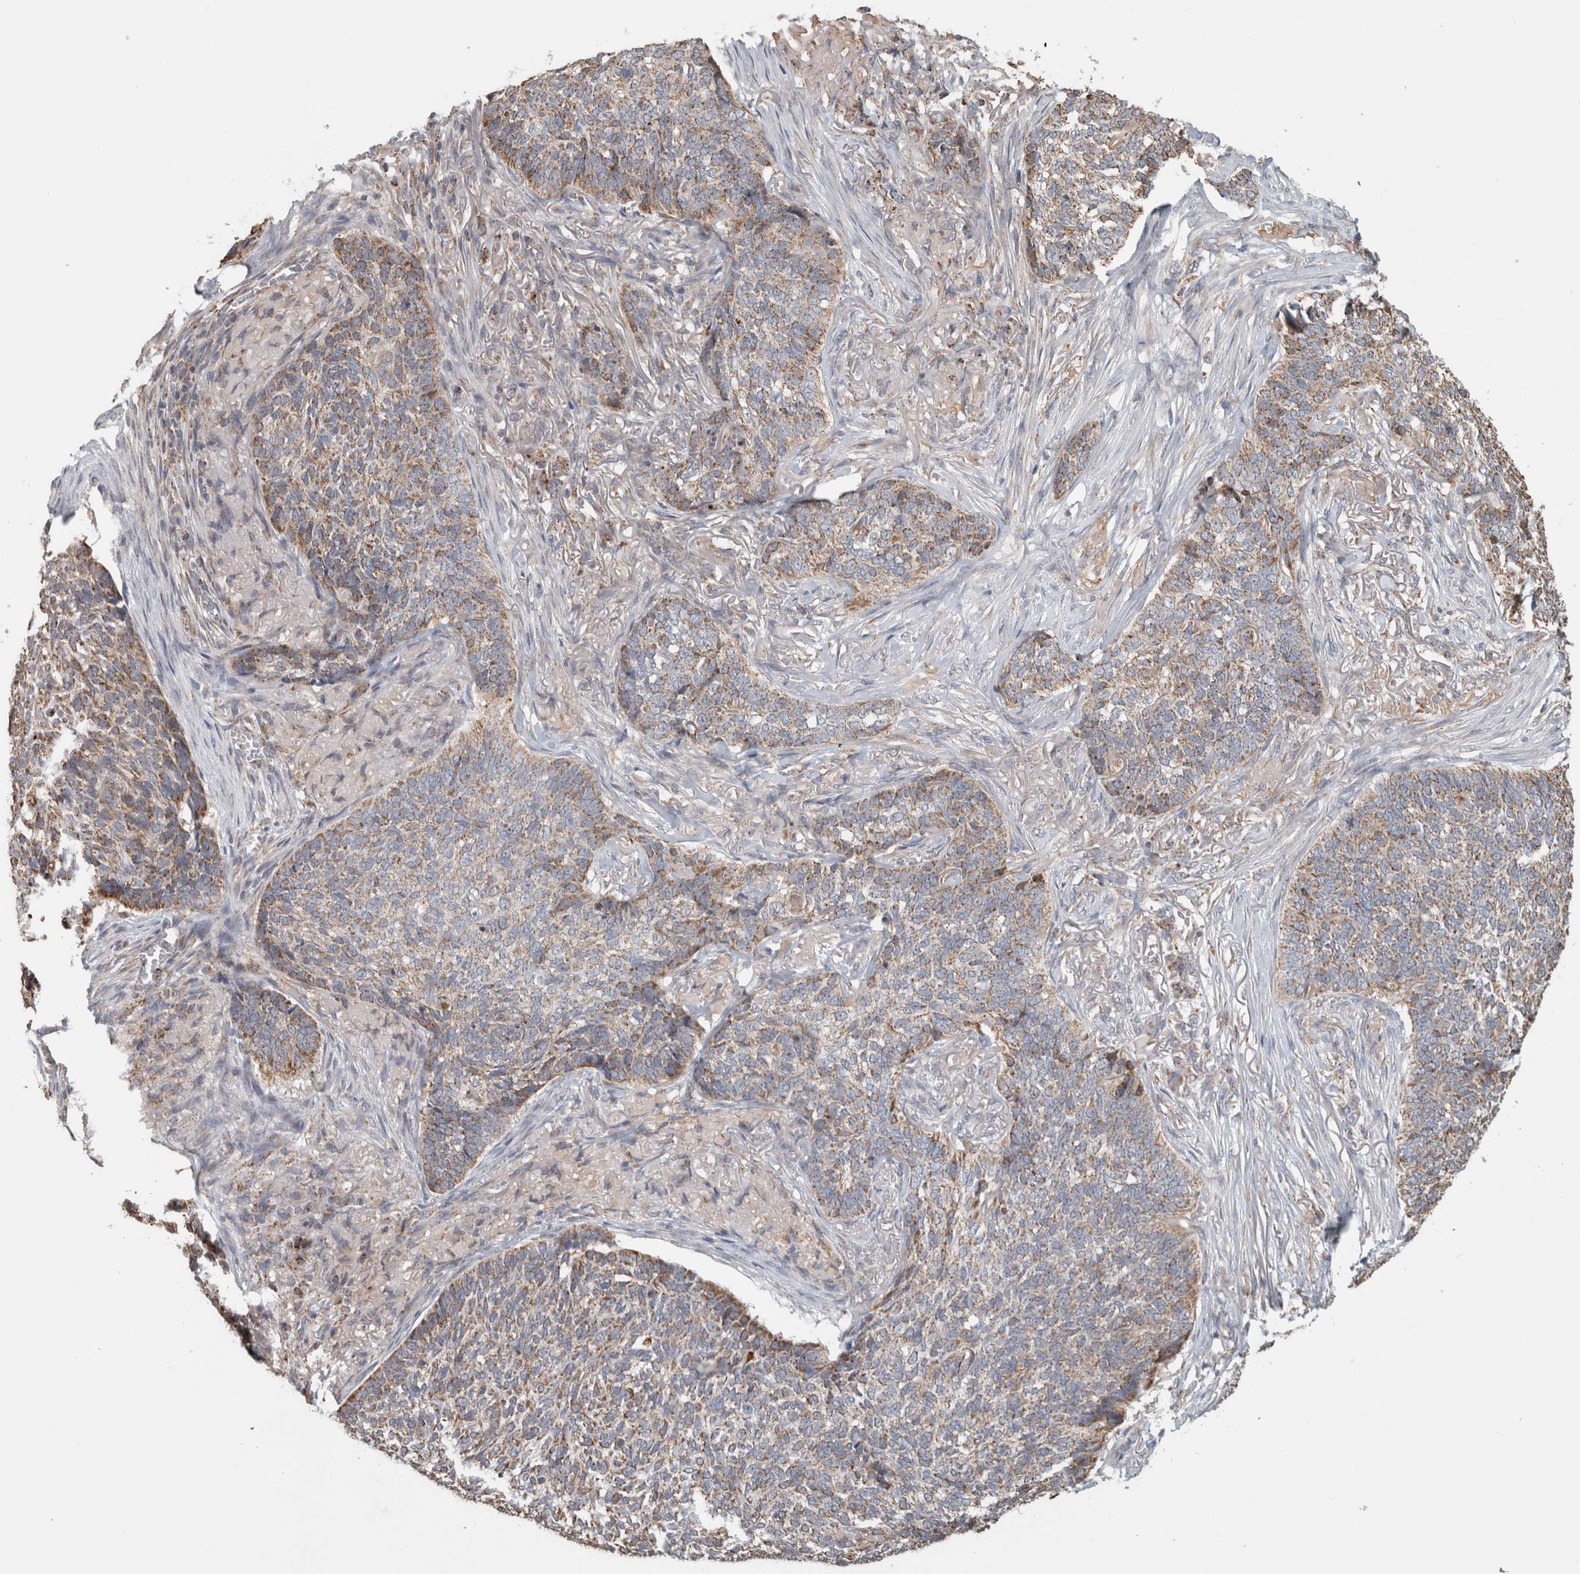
{"staining": {"intensity": "moderate", "quantity": "25%-75%", "location": "cytoplasmic/membranous"}, "tissue": "skin cancer", "cell_type": "Tumor cells", "image_type": "cancer", "snomed": [{"axis": "morphology", "description": "Basal cell carcinoma"}, {"axis": "topography", "description": "Skin"}], "caption": "Immunohistochemistry (IHC) of skin cancer demonstrates medium levels of moderate cytoplasmic/membranous positivity in approximately 25%-75% of tumor cells.", "gene": "ST8SIA1", "patient": {"sex": "male", "age": 85}}